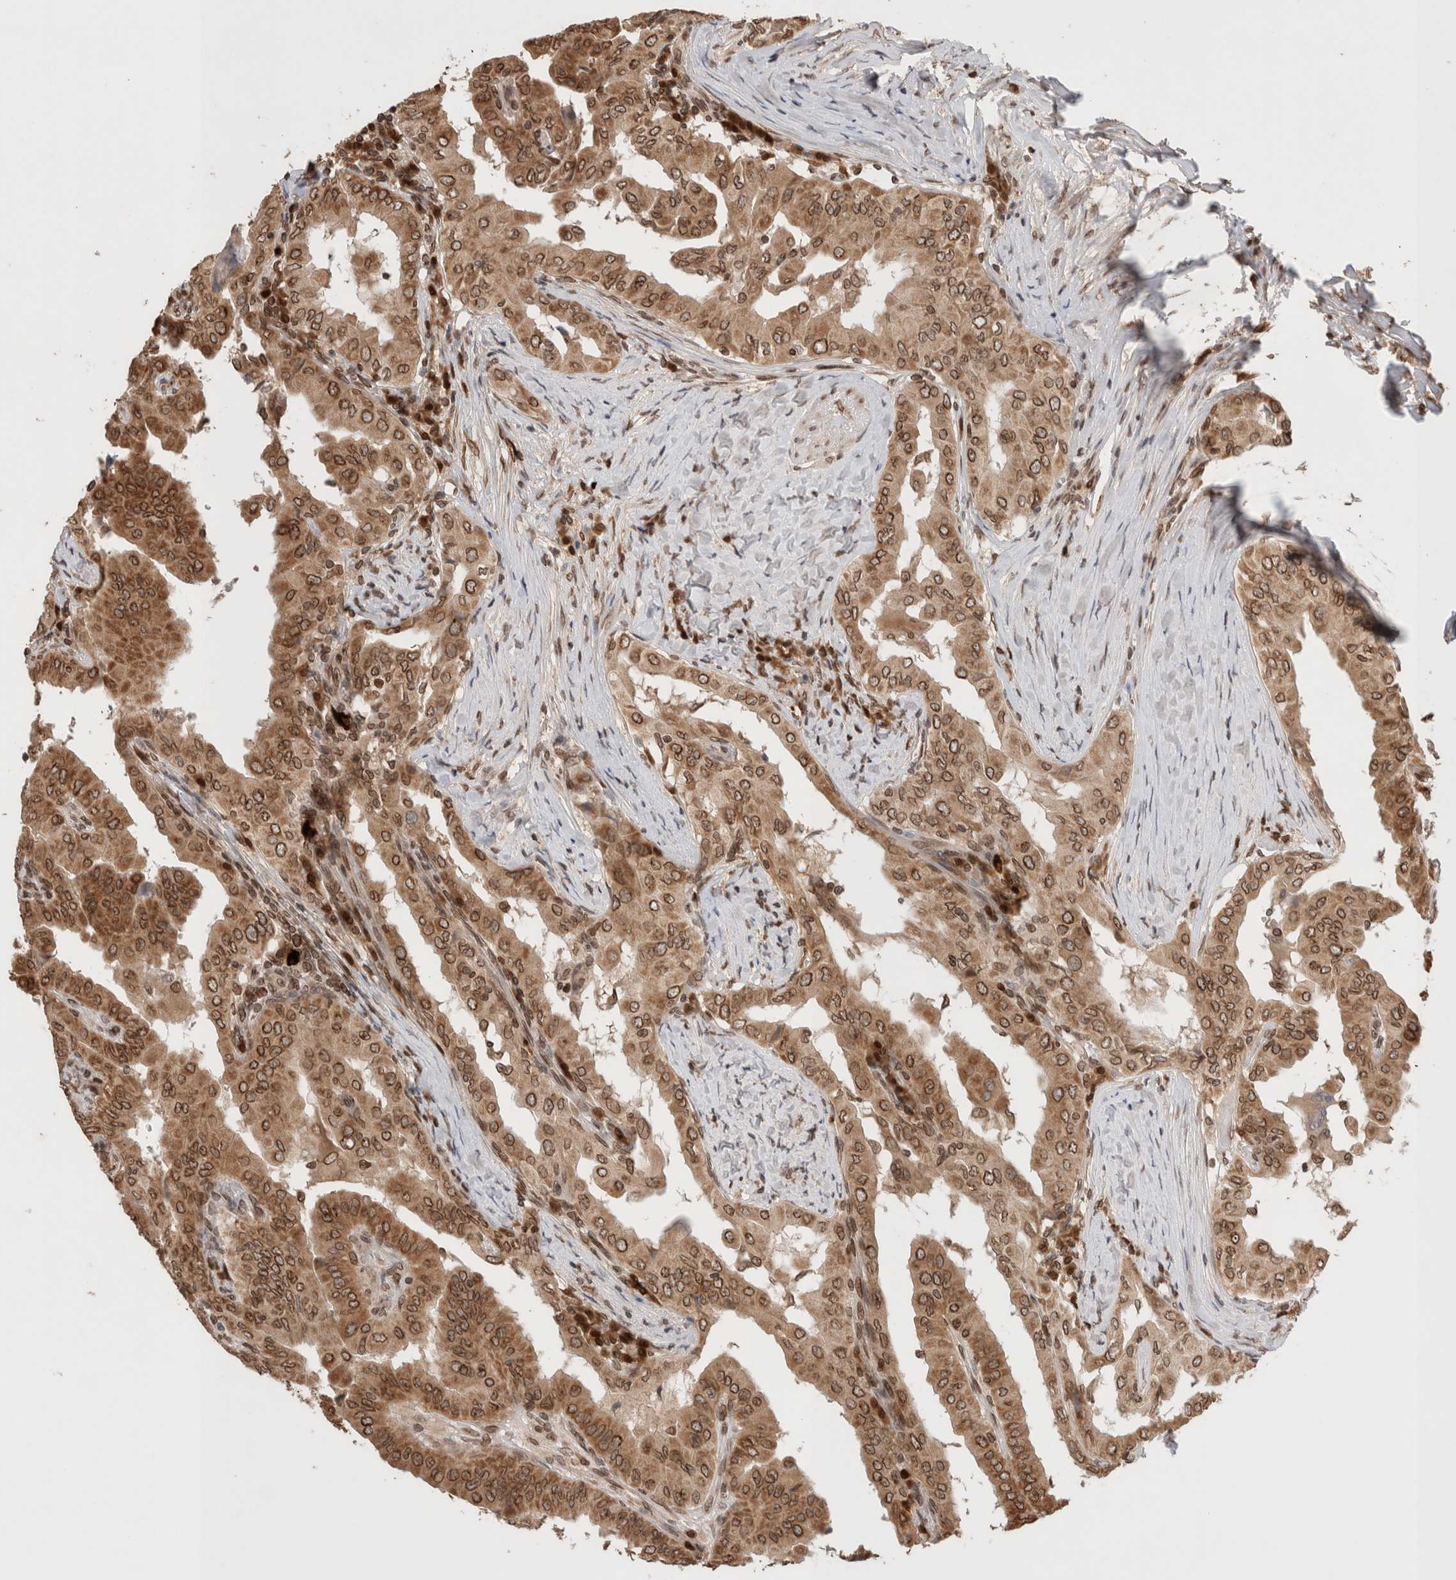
{"staining": {"intensity": "strong", "quantity": ">75%", "location": "cytoplasmic/membranous,nuclear"}, "tissue": "thyroid cancer", "cell_type": "Tumor cells", "image_type": "cancer", "snomed": [{"axis": "morphology", "description": "Papillary adenocarcinoma, NOS"}, {"axis": "topography", "description": "Thyroid gland"}], "caption": "A photomicrograph of thyroid cancer stained for a protein demonstrates strong cytoplasmic/membranous and nuclear brown staining in tumor cells.", "gene": "TPR", "patient": {"sex": "male", "age": 33}}